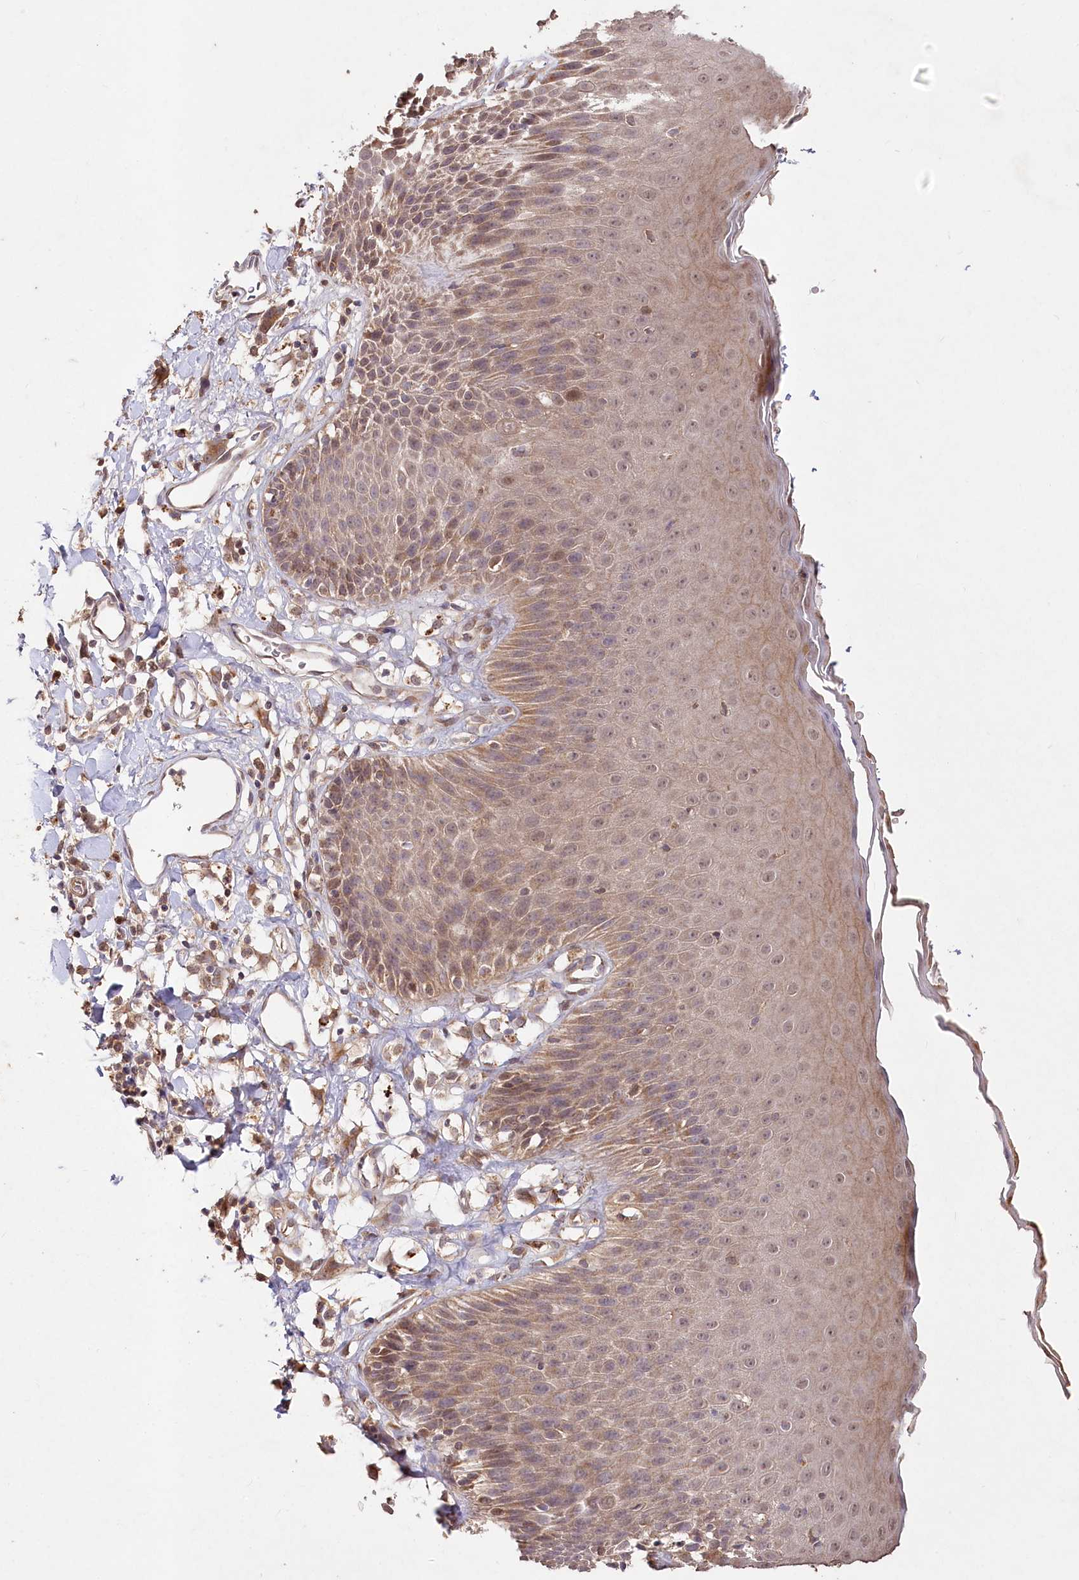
{"staining": {"intensity": "moderate", "quantity": ">75%", "location": "cytoplasmic/membranous"}, "tissue": "skin", "cell_type": "Epidermal cells", "image_type": "normal", "snomed": [{"axis": "morphology", "description": "Normal tissue, NOS"}, {"axis": "topography", "description": "Vulva"}], "caption": "Immunohistochemistry (IHC) of unremarkable human skin reveals medium levels of moderate cytoplasmic/membranous staining in about >75% of epidermal cells. (brown staining indicates protein expression, while blue staining denotes nuclei).", "gene": "IRAK1BP1", "patient": {"sex": "female", "age": 68}}